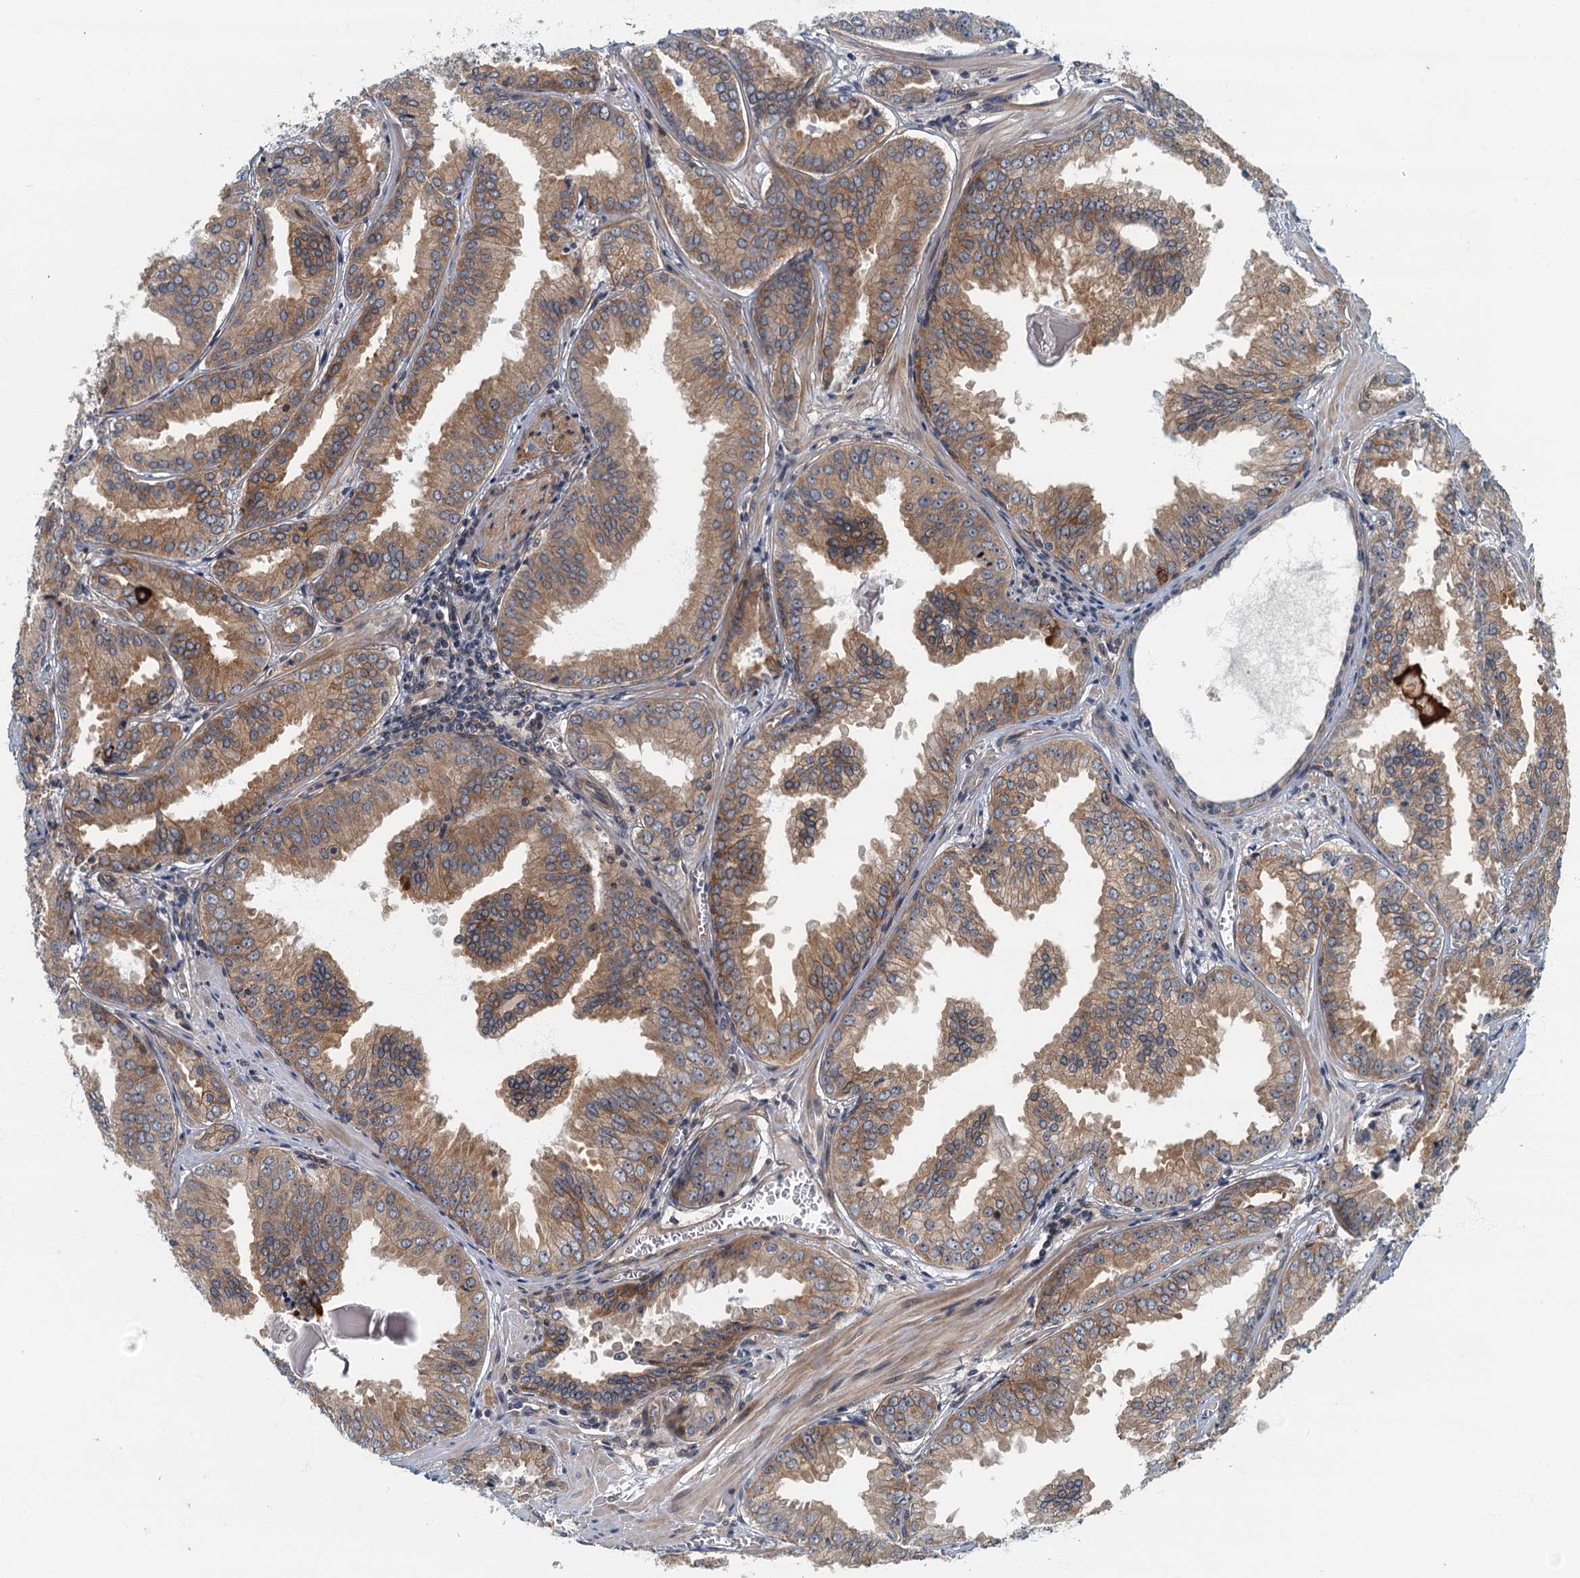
{"staining": {"intensity": "moderate", "quantity": ">75%", "location": "cytoplasmic/membranous"}, "tissue": "prostate cancer", "cell_type": "Tumor cells", "image_type": "cancer", "snomed": [{"axis": "morphology", "description": "Adenocarcinoma, Low grade"}, {"axis": "topography", "description": "Prostate"}], "caption": "Protein expression analysis of human prostate adenocarcinoma (low-grade) reveals moderate cytoplasmic/membranous staining in approximately >75% of tumor cells.", "gene": "CKAP2L", "patient": {"sex": "male", "age": 67}}